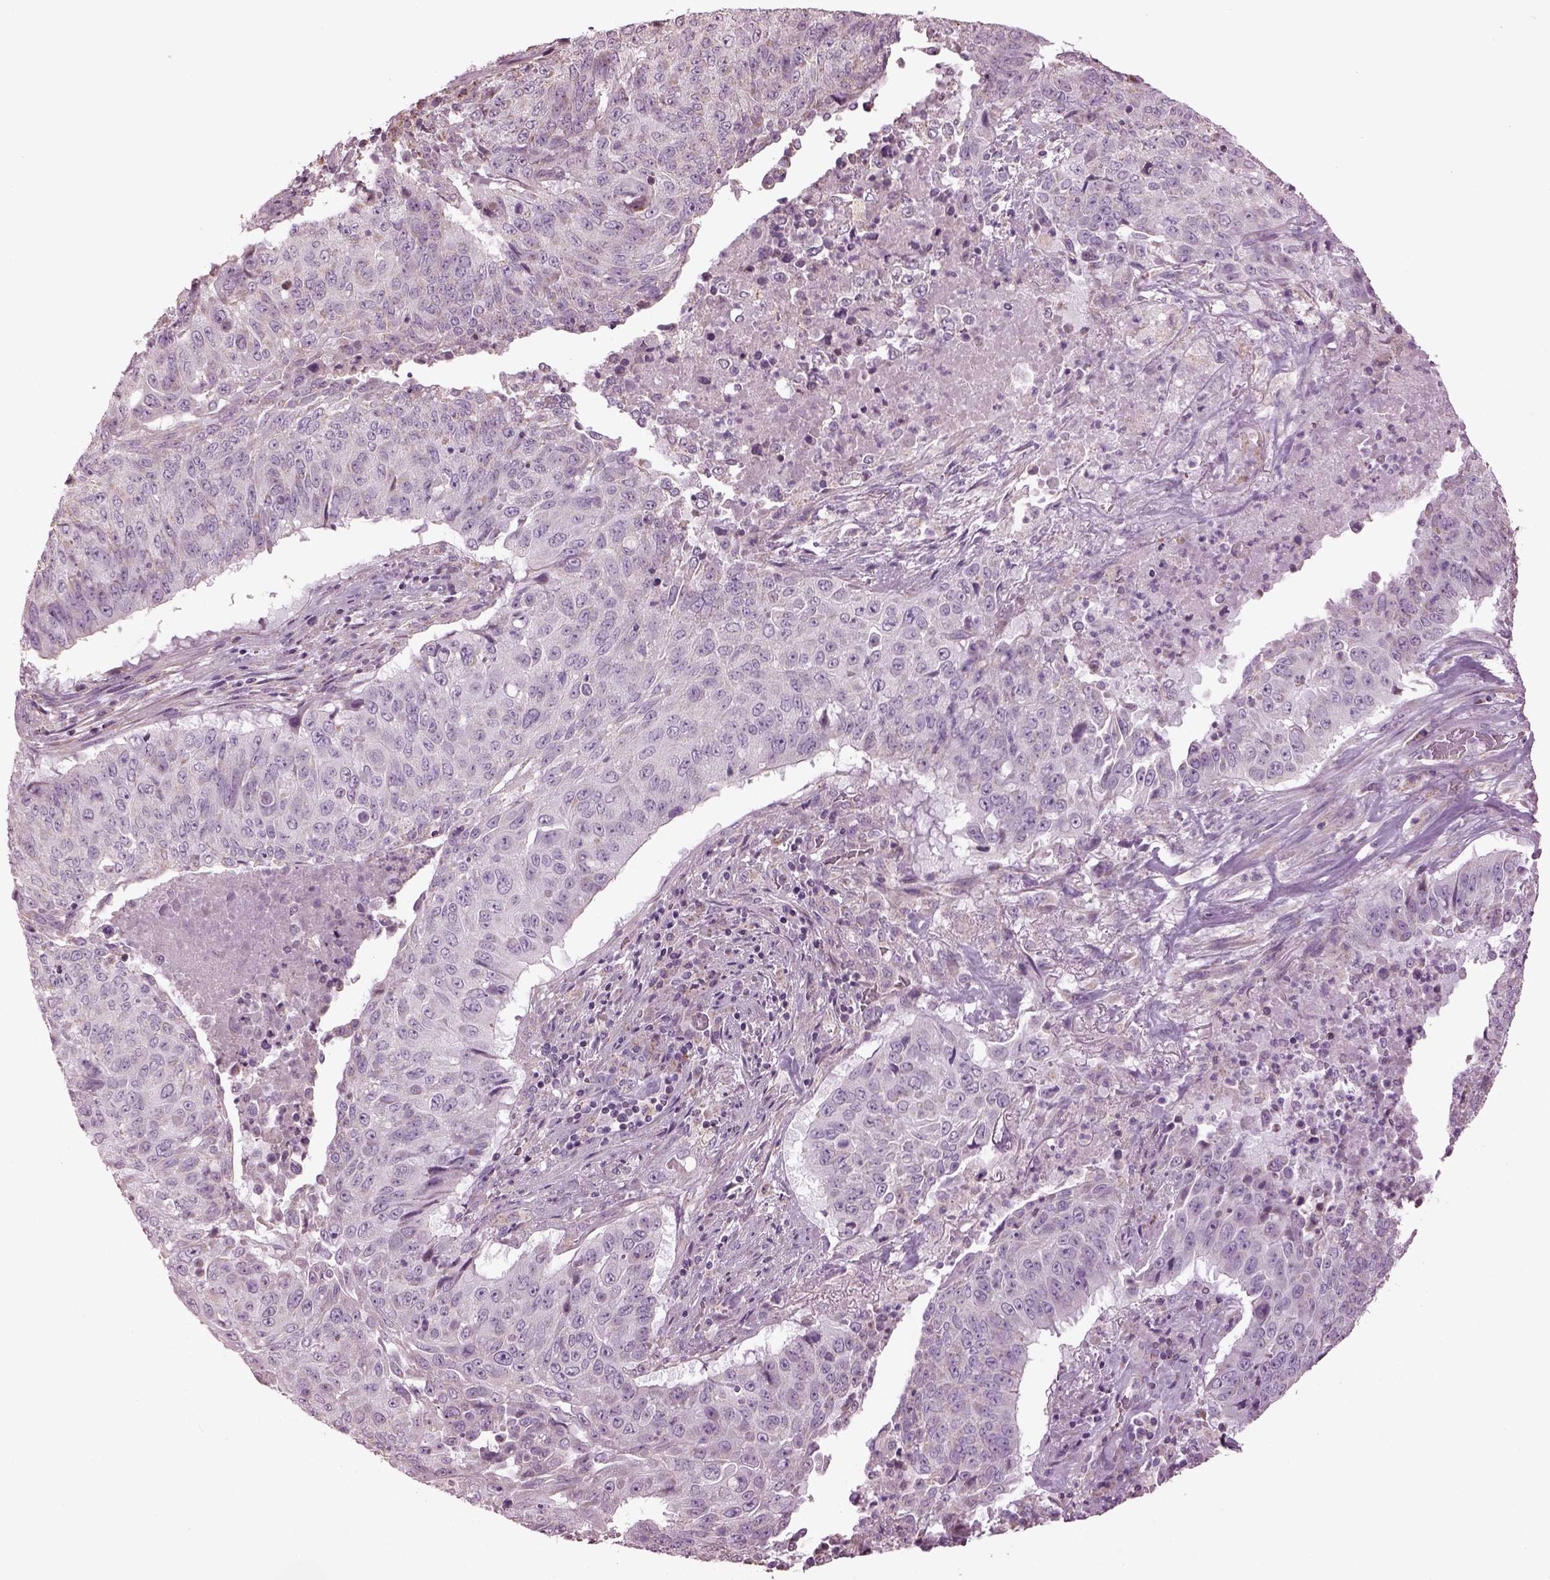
{"staining": {"intensity": "negative", "quantity": "none", "location": "none"}, "tissue": "lung cancer", "cell_type": "Tumor cells", "image_type": "cancer", "snomed": [{"axis": "morphology", "description": "Normal tissue, NOS"}, {"axis": "morphology", "description": "Squamous cell carcinoma, NOS"}, {"axis": "topography", "description": "Bronchus"}, {"axis": "topography", "description": "Lung"}], "caption": "Lung cancer (squamous cell carcinoma) was stained to show a protein in brown. There is no significant positivity in tumor cells.", "gene": "SPATA7", "patient": {"sex": "male", "age": 64}}